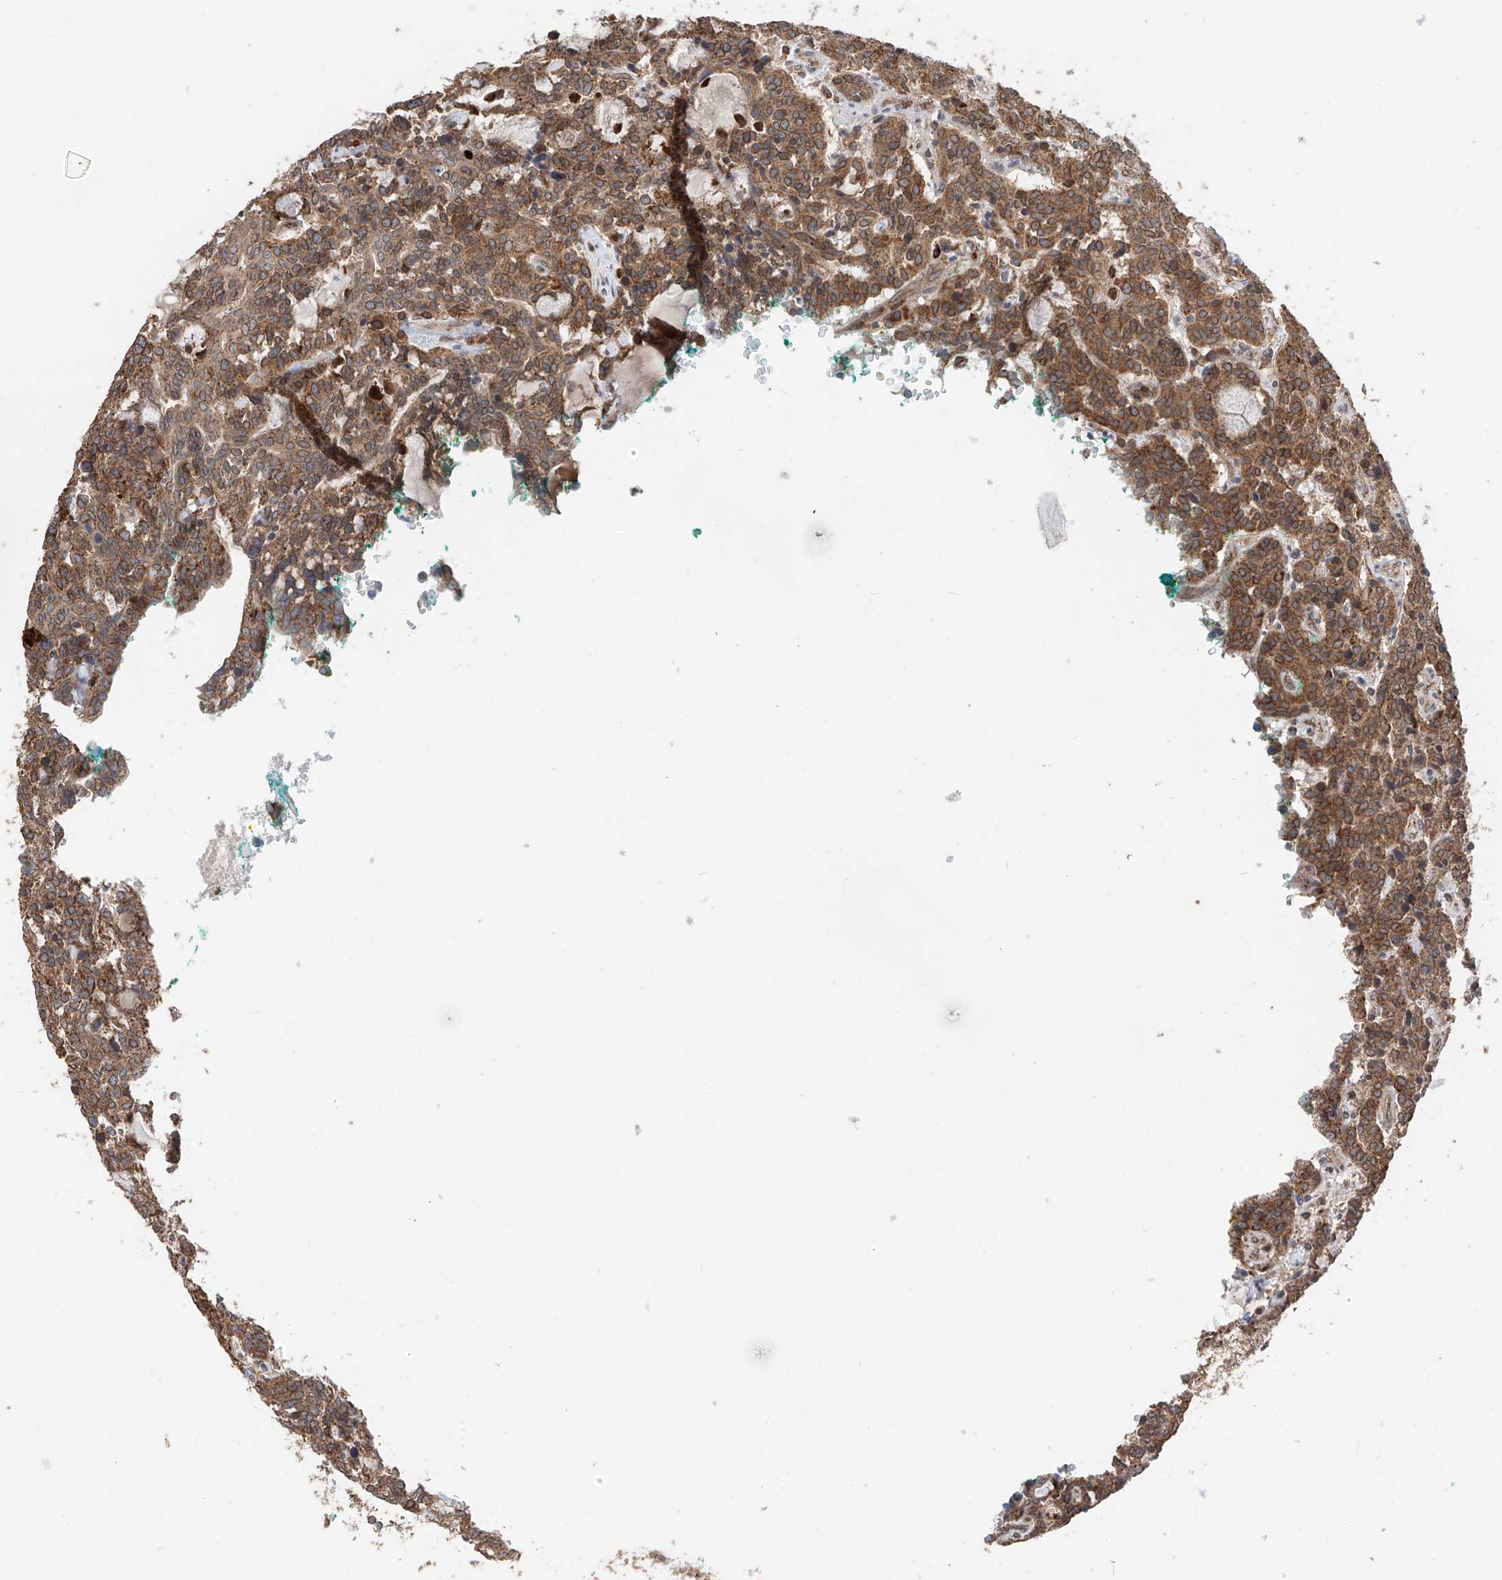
{"staining": {"intensity": "moderate", "quantity": ">75%", "location": "cytoplasmic/membranous"}, "tissue": "carcinoid", "cell_type": "Tumor cells", "image_type": "cancer", "snomed": [{"axis": "morphology", "description": "Carcinoid, malignant, NOS"}, {"axis": "topography", "description": "Lung"}], "caption": "Moderate cytoplasmic/membranous expression for a protein is present in approximately >75% of tumor cells of carcinoid using IHC.", "gene": "AHCTF1", "patient": {"sex": "female", "age": 46}}